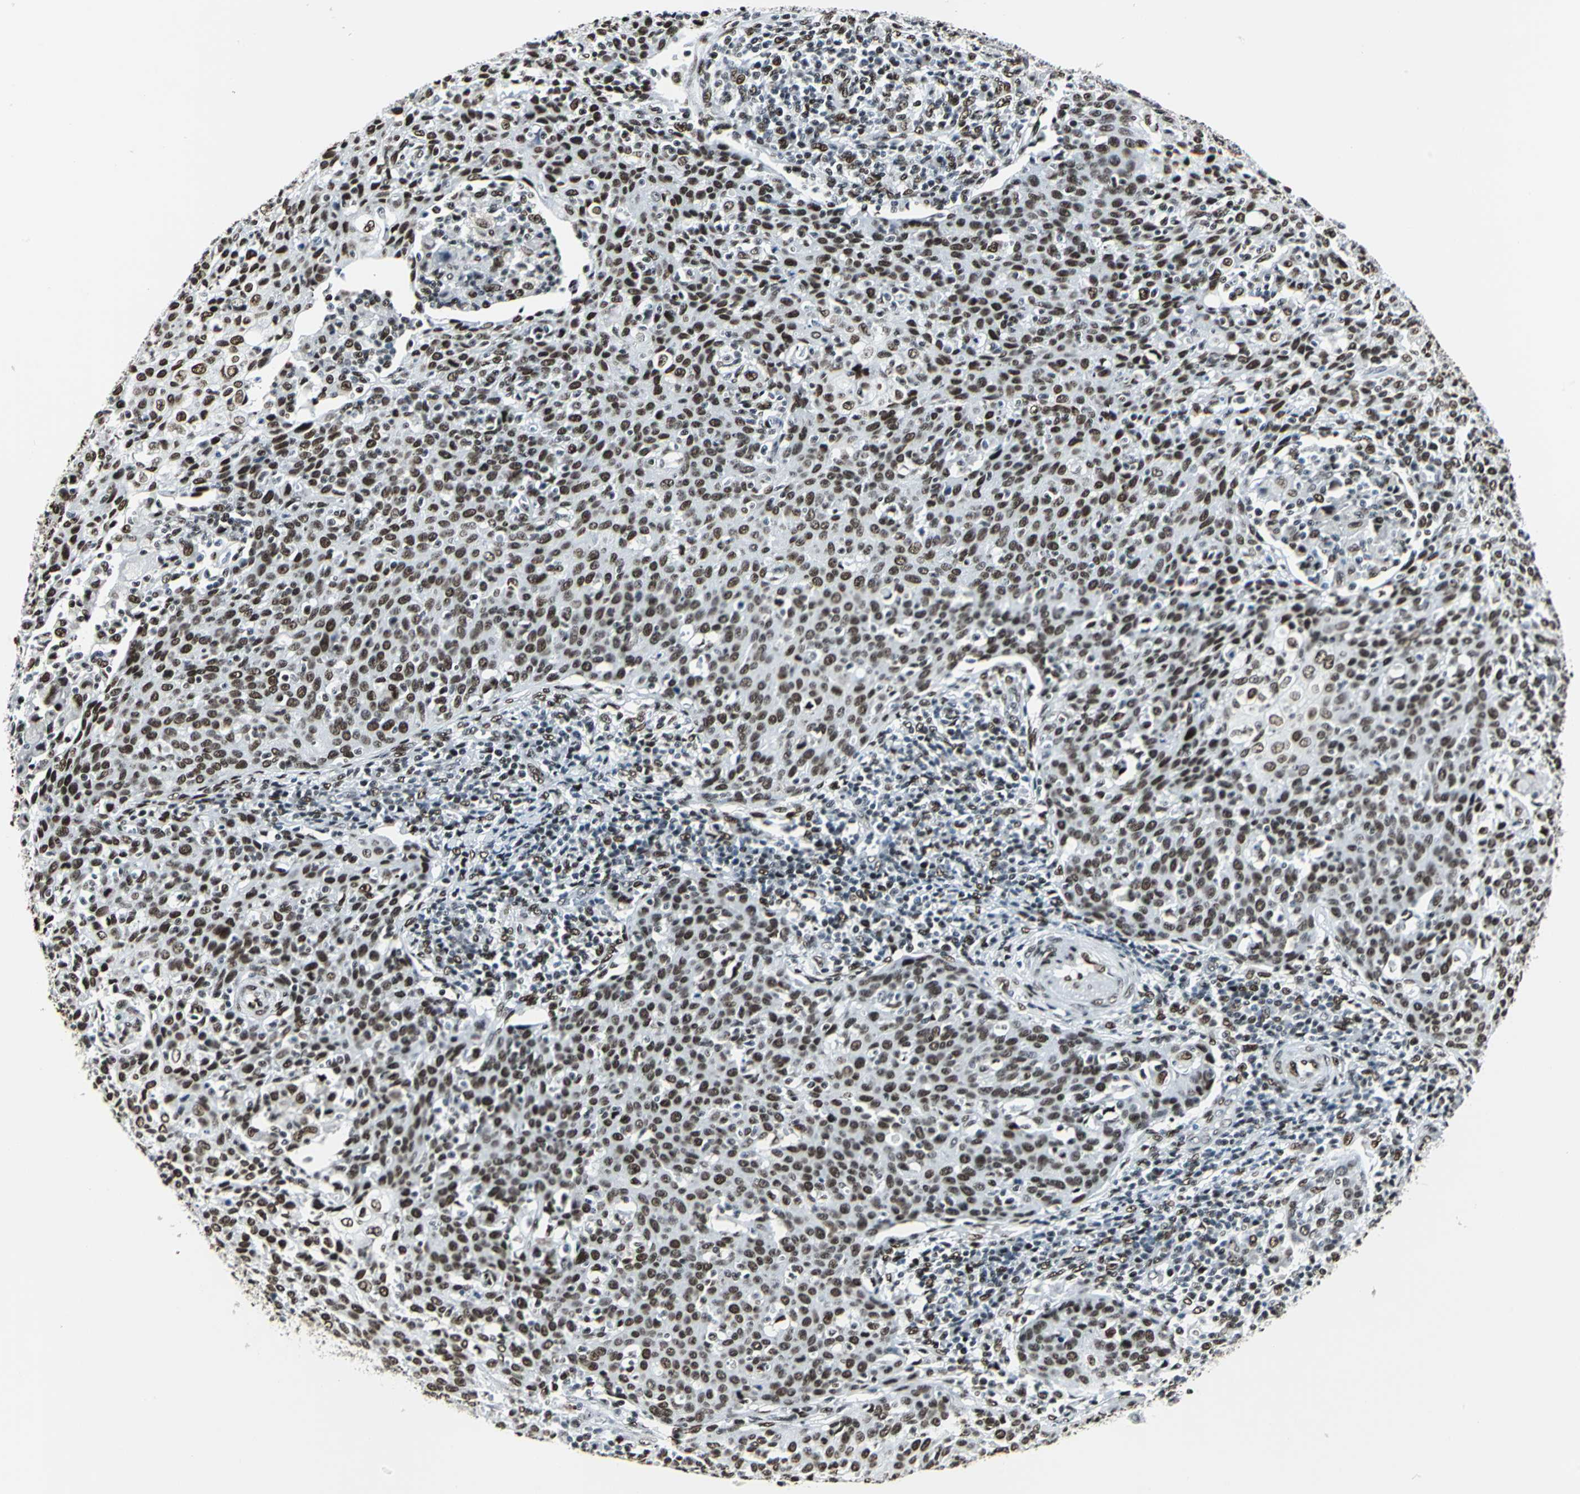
{"staining": {"intensity": "strong", "quantity": ">75%", "location": "nuclear"}, "tissue": "cervical cancer", "cell_type": "Tumor cells", "image_type": "cancer", "snomed": [{"axis": "morphology", "description": "Squamous cell carcinoma, NOS"}, {"axis": "topography", "description": "Cervix"}], "caption": "An immunohistochemistry image of tumor tissue is shown. Protein staining in brown shows strong nuclear positivity in cervical cancer (squamous cell carcinoma) within tumor cells.", "gene": "HDAC2", "patient": {"sex": "female", "age": 38}}